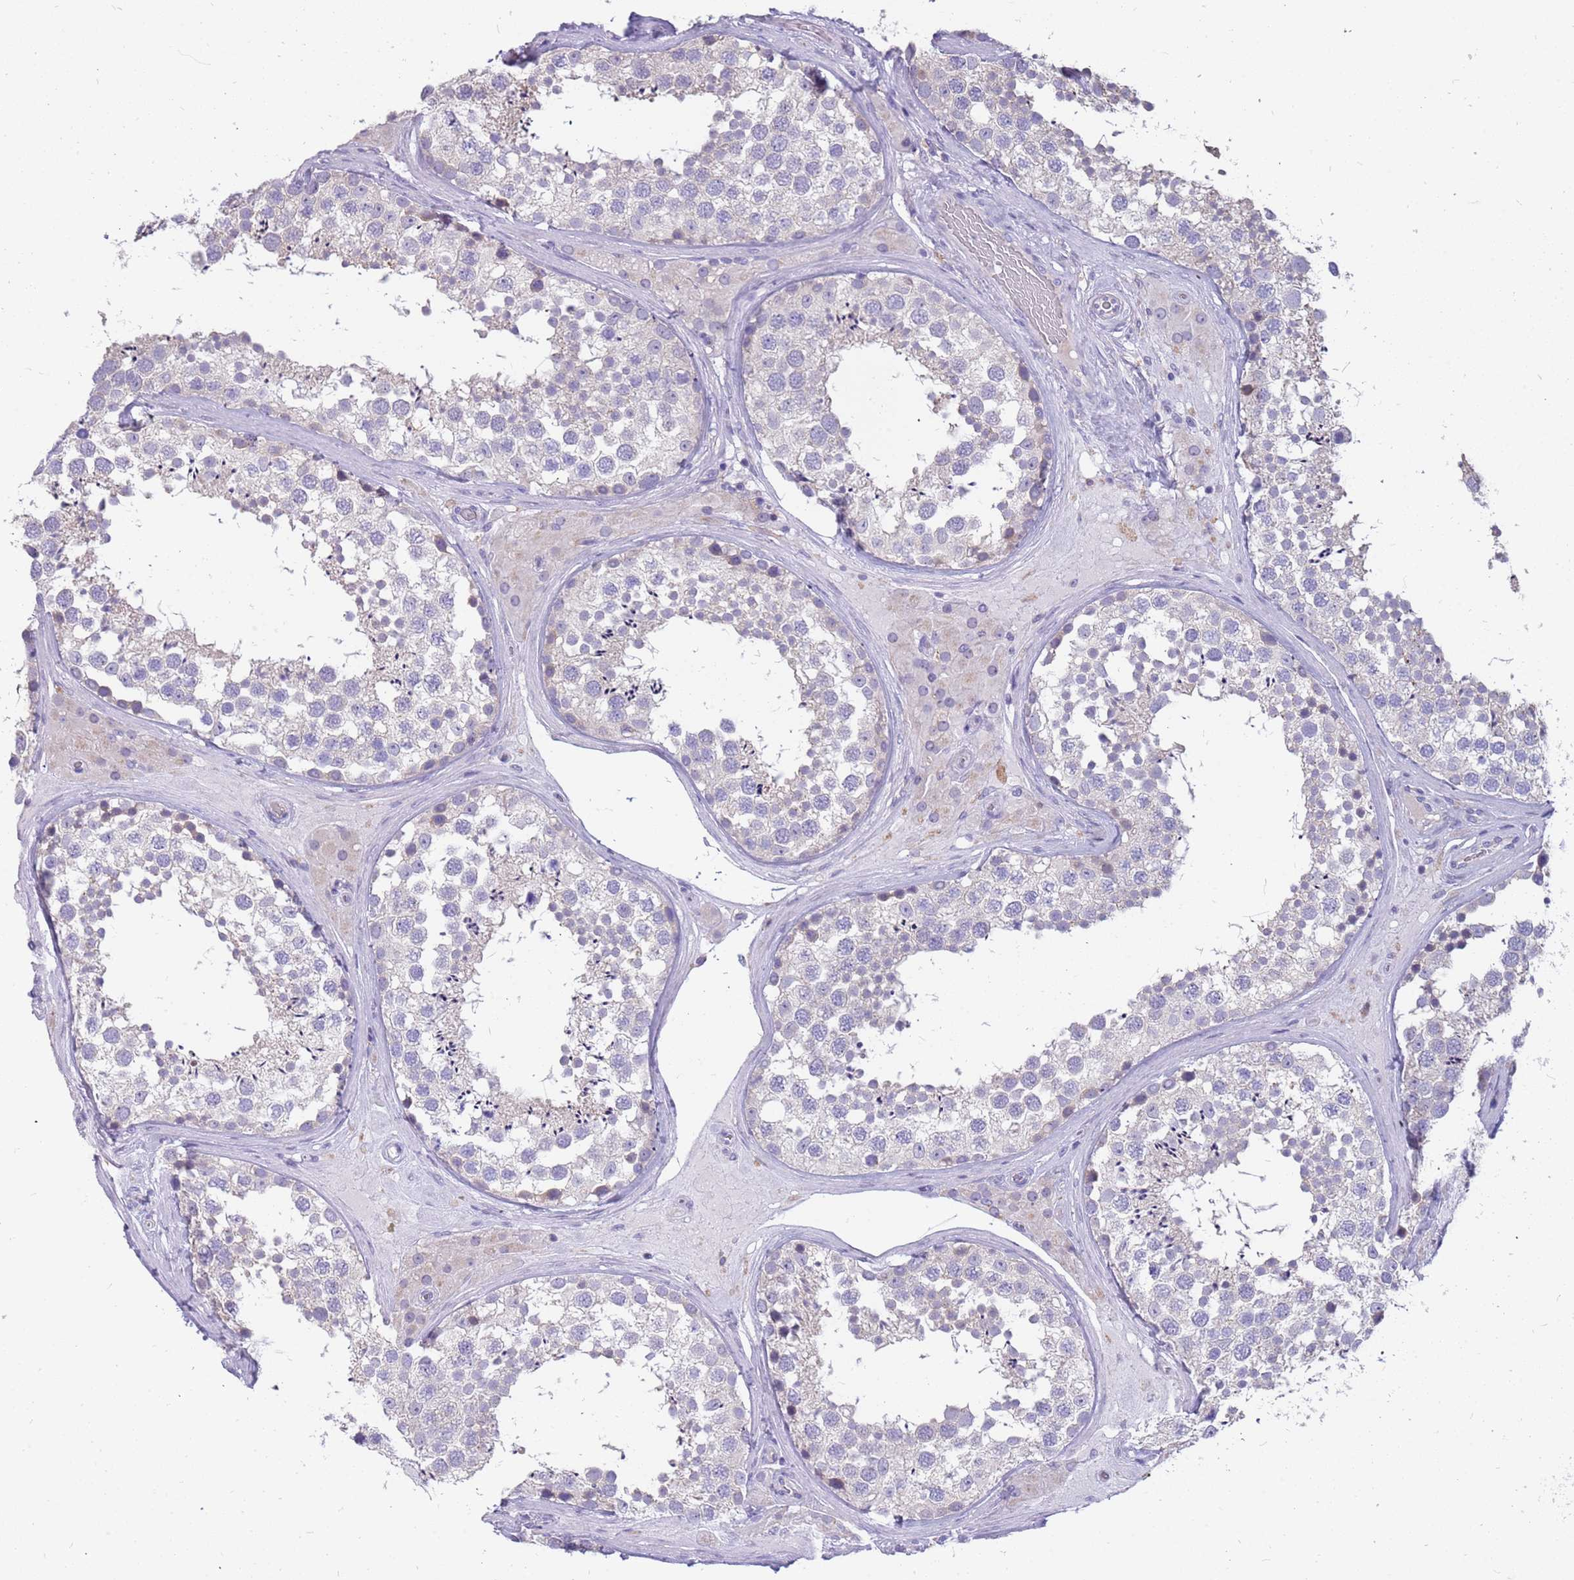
{"staining": {"intensity": "negative", "quantity": "none", "location": "none"}, "tissue": "testis", "cell_type": "Cells in seminiferous ducts", "image_type": "normal", "snomed": [{"axis": "morphology", "description": "Normal tissue, NOS"}, {"axis": "topography", "description": "Testis"}], "caption": "High power microscopy micrograph of an IHC micrograph of benign testis, revealing no significant expression in cells in seminiferous ducts.", "gene": "RHCG", "patient": {"sex": "male", "age": 46}}